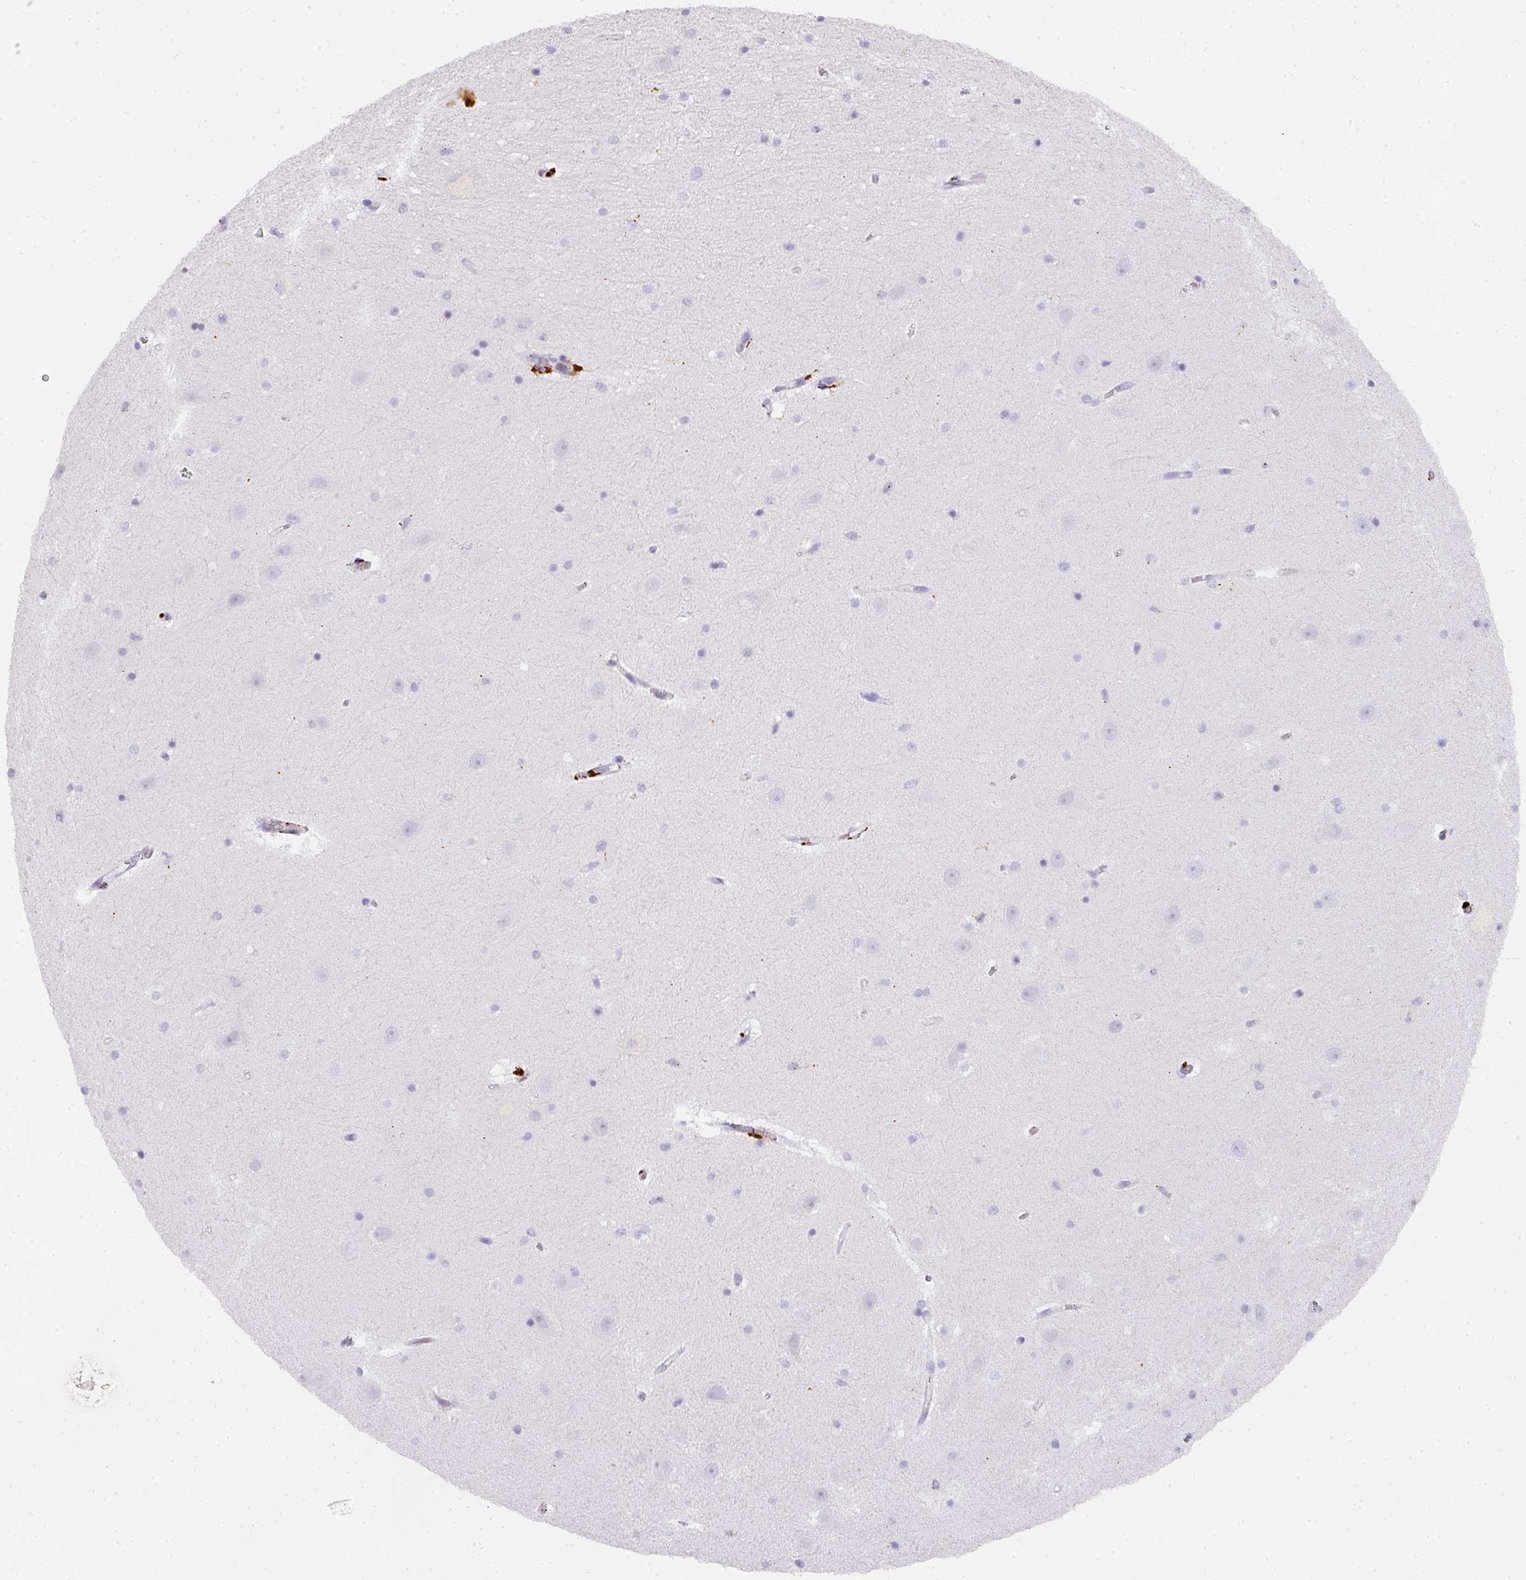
{"staining": {"intensity": "negative", "quantity": "none", "location": "none"}, "tissue": "hippocampus", "cell_type": "Glial cells", "image_type": "normal", "snomed": [{"axis": "morphology", "description": "Normal tissue, NOS"}, {"axis": "topography", "description": "Hippocampus"}], "caption": "IHC photomicrograph of benign human hippocampus stained for a protein (brown), which exhibits no expression in glial cells.", "gene": "MMACHC", "patient": {"sex": "male", "age": 37}}